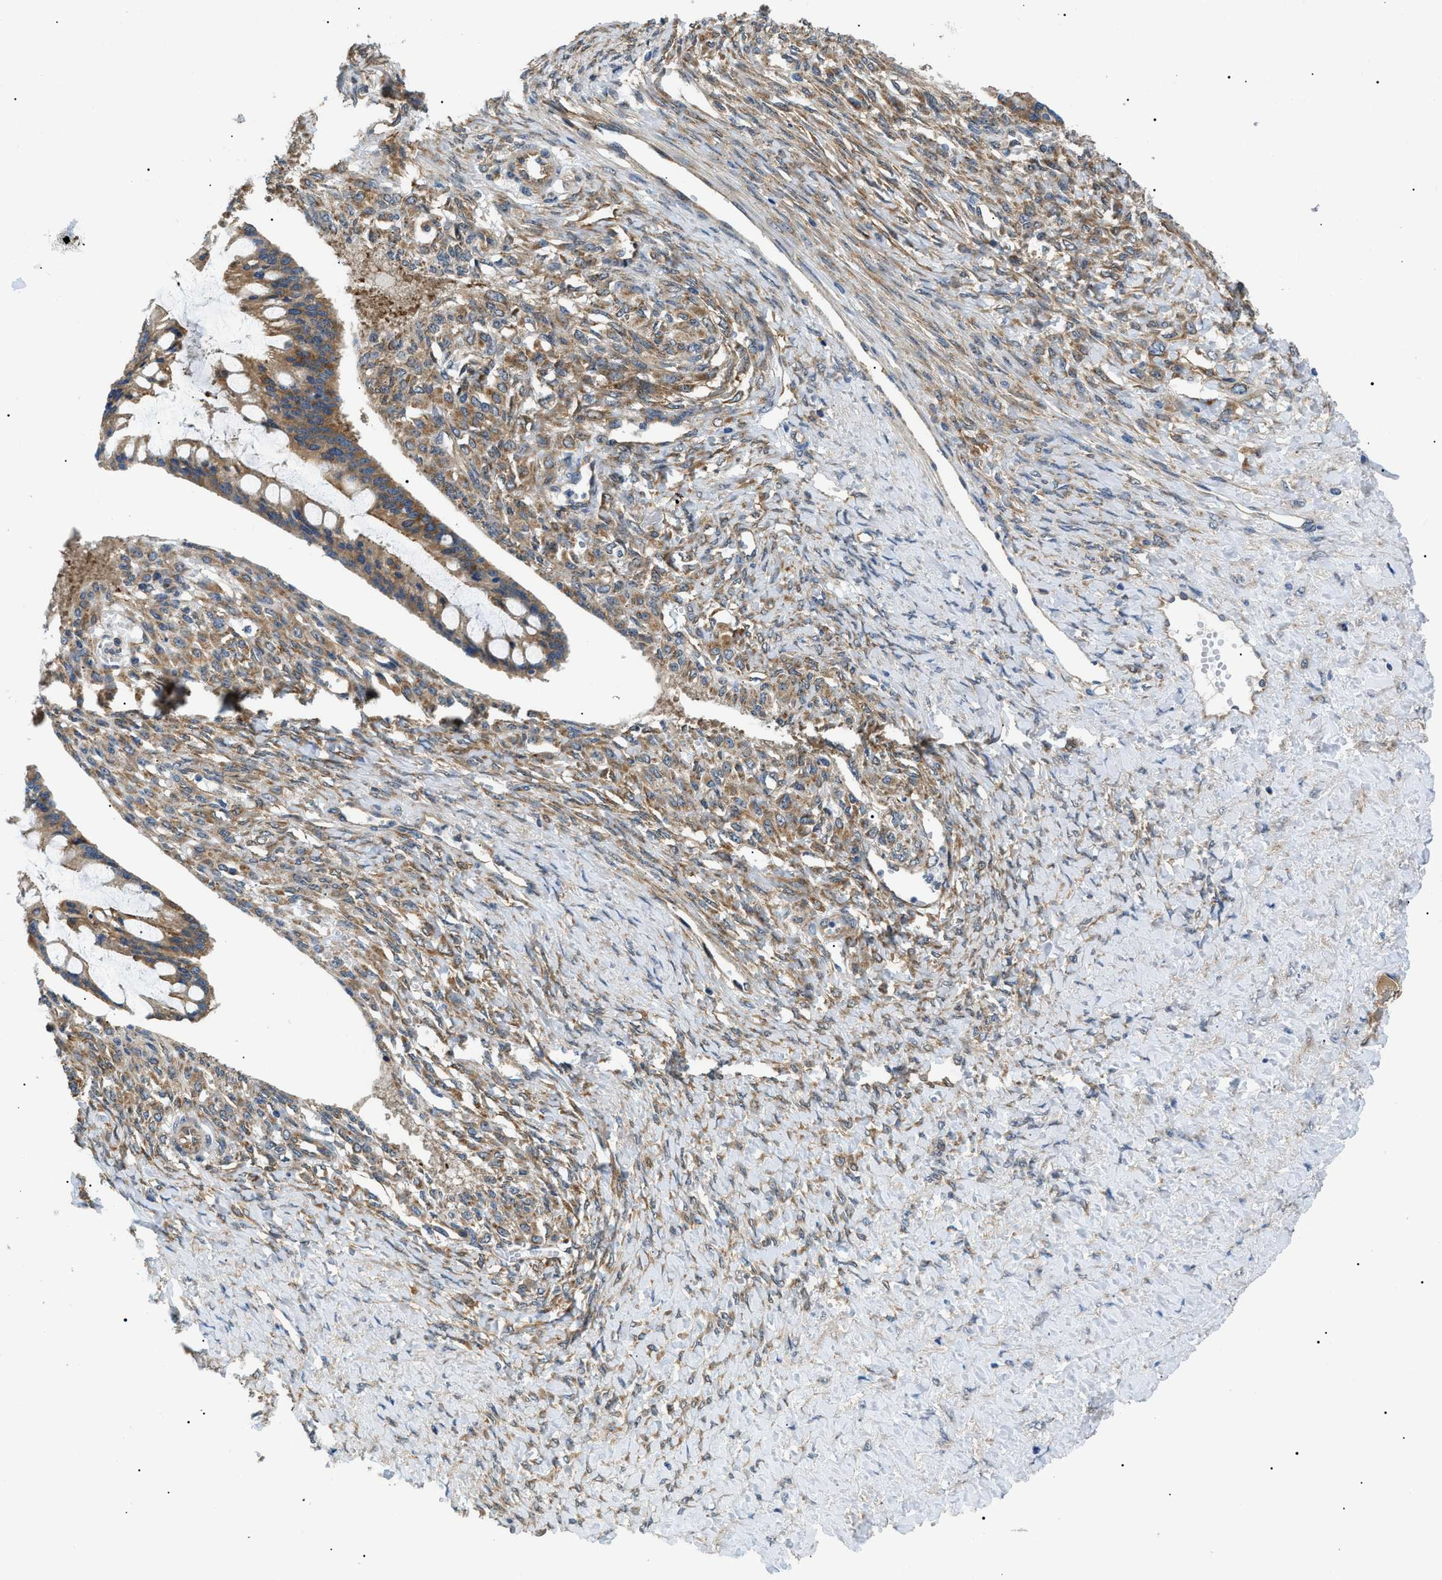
{"staining": {"intensity": "moderate", "quantity": ">75%", "location": "cytoplasmic/membranous"}, "tissue": "ovarian cancer", "cell_type": "Tumor cells", "image_type": "cancer", "snomed": [{"axis": "morphology", "description": "Cystadenocarcinoma, mucinous, NOS"}, {"axis": "topography", "description": "Ovary"}], "caption": "Immunohistochemistry (DAB (3,3'-diaminobenzidine)) staining of ovarian cancer shows moderate cytoplasmic/membranous protein staining in about >75% of tumor cells.", "gene": "SRPK1", "patient": {"sex": "female", "age": 73}}